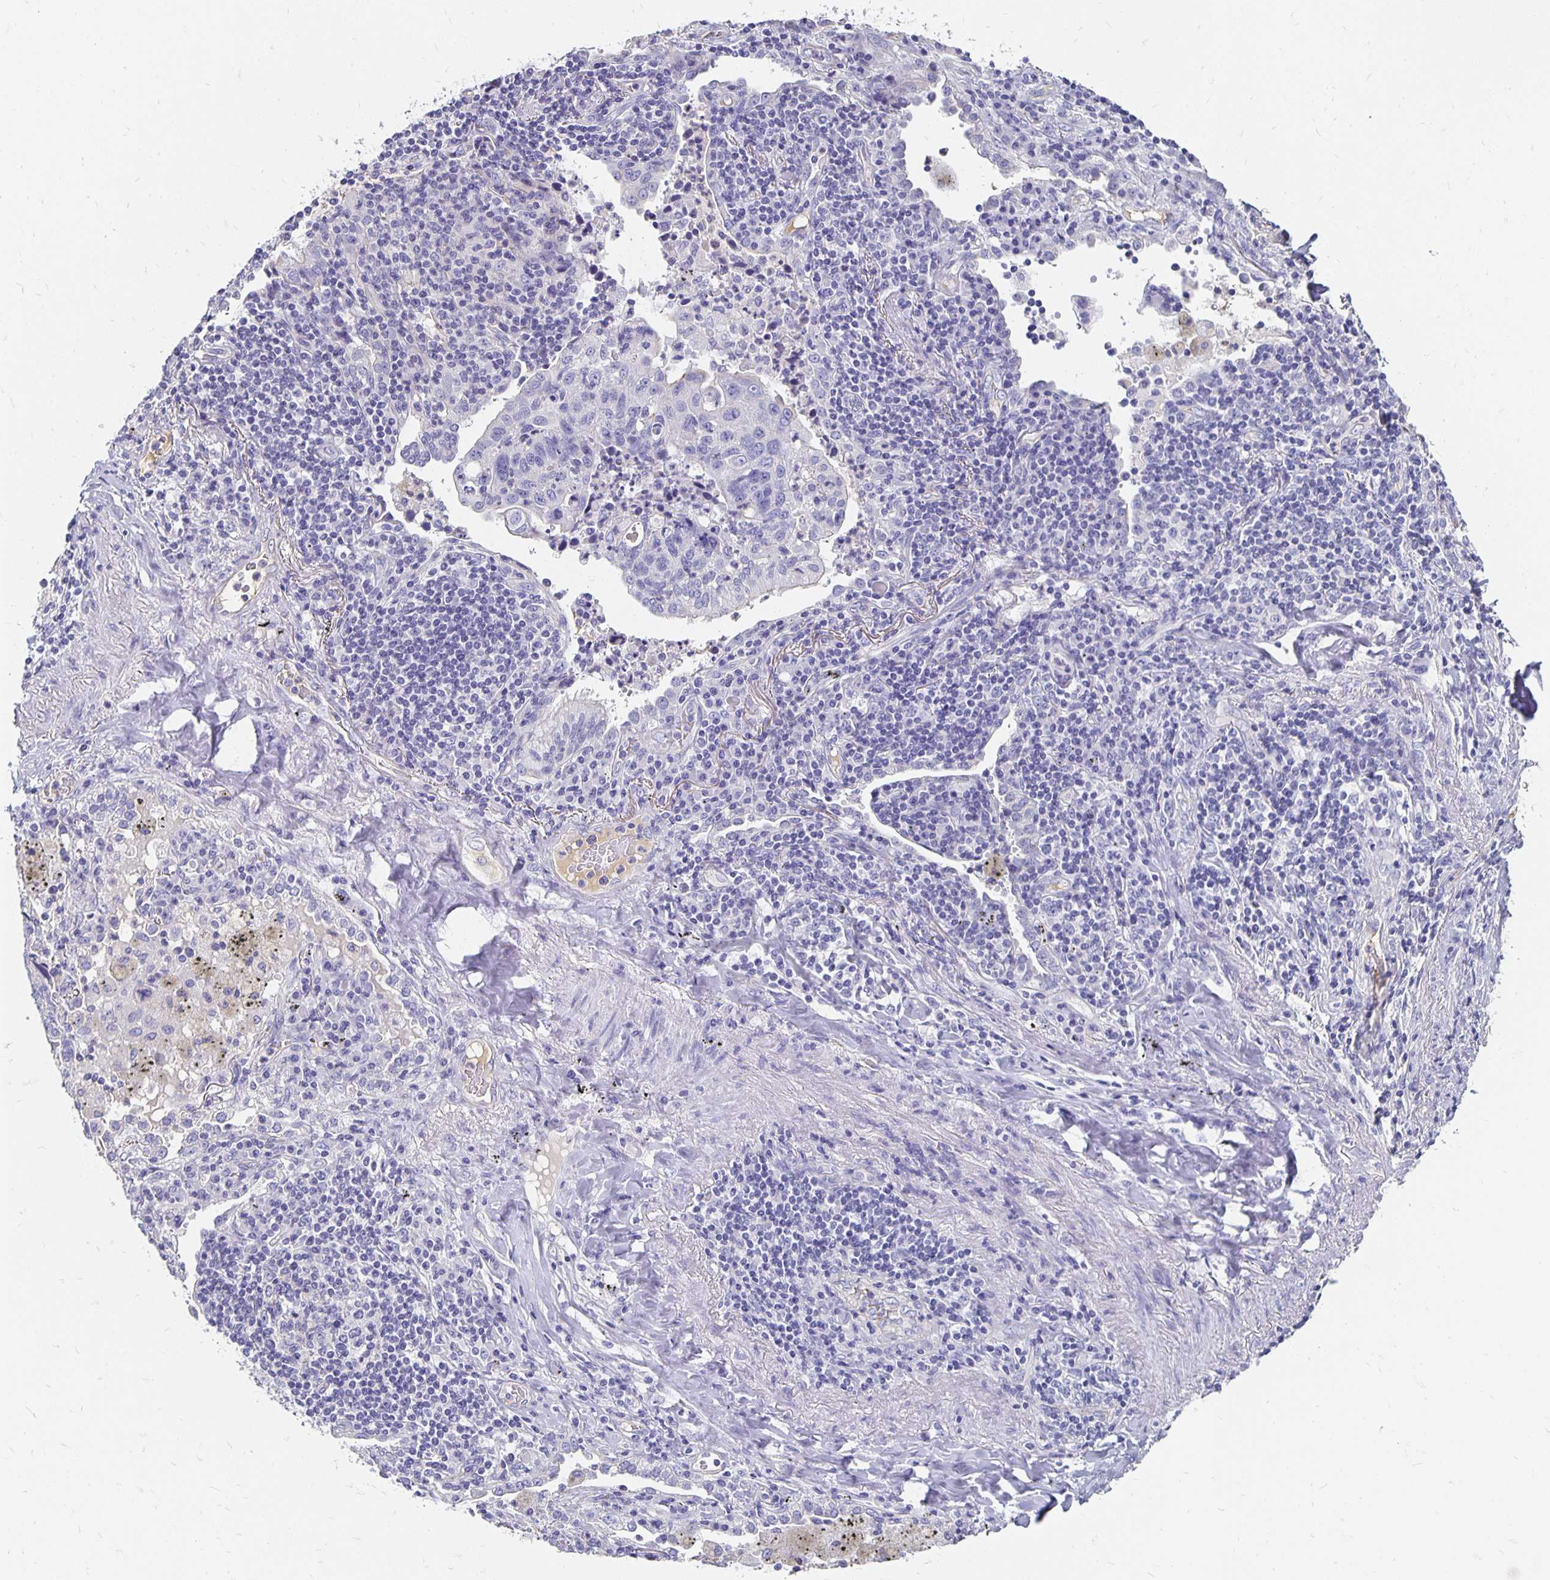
{"staining": {"intensity": "negative", "quantity": "none", "location": "none"}, "tissue": "lung cancer", "cell_type": "Tumor cells", "image_type": "cancer", "snomed": [{"axis": "morphology", "description": "Squamous cell carcinoma, NOS"}, {"axis": "topography", "description": "Lymph node"}, {"axis": "topography", "description": "Lung"}], "caption": "Lung cancer (squamous cell carcinoma) was stained to show a protein in brown. There is no significant expression in tumor cells.", "gene": "APOB", "patient": {"sex": "male", "age": 61}}